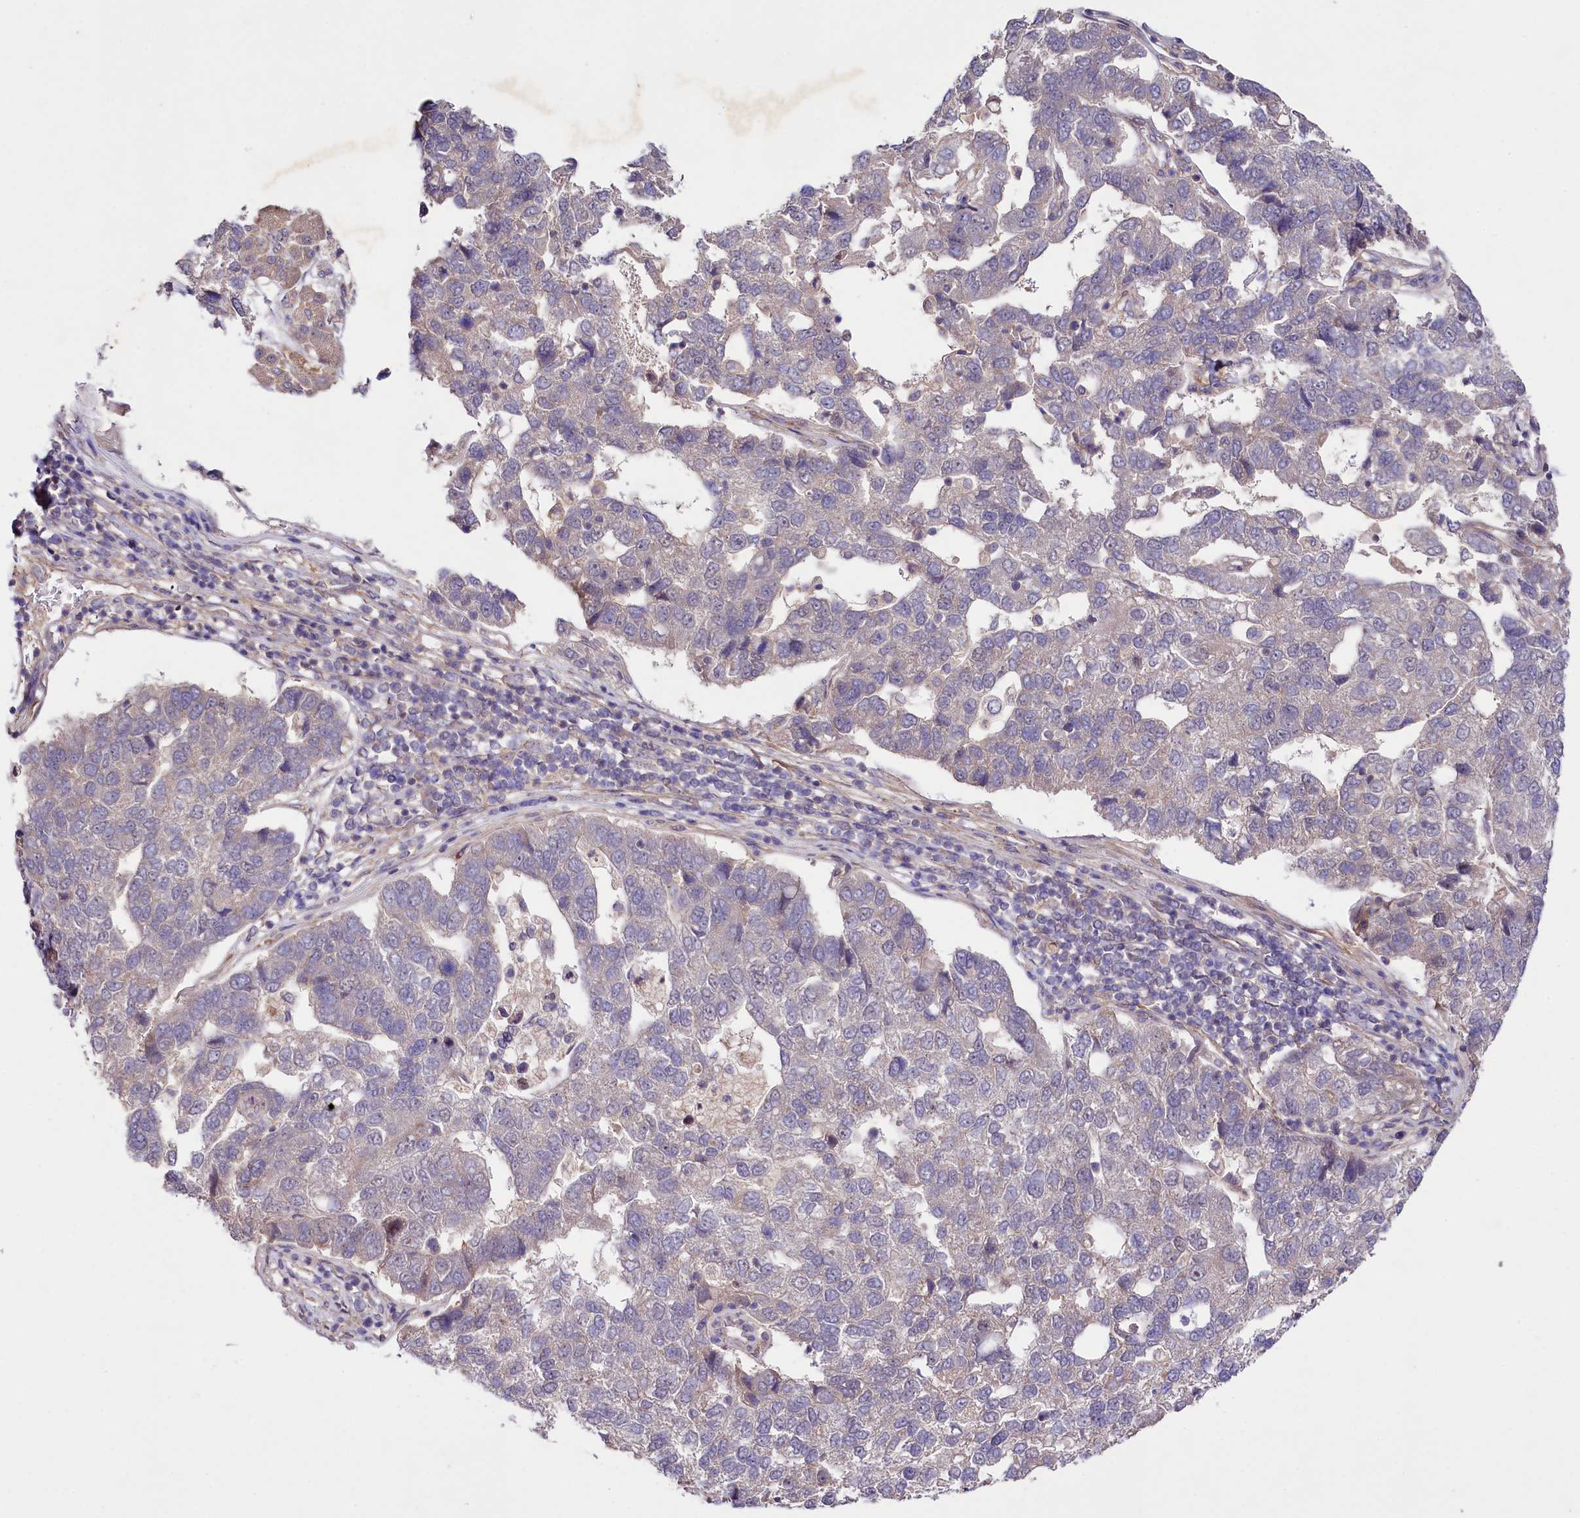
{"staining": {"intensity": "weak", "quantity": "<25%", "location": "cytoplasmic/membranous"}, "tissue": "pancreatic cancer", "cell_type": "Tumor cells", "image_type": "cancer", "snomed": [{"axis": "morphology", "description": "Adenocarcinoma, NOS"}, {"axis": "topography", "description": "Pancreas"}], "caption": "DAB immunohistochemical staining of human pancreatic adenocarcinoma displays no significant positivity in tumor cells. (Immunohistochemistry (ihc), brightfield microscopy, high magnification).", "gene": "PHLDB1", "patient": {"sex": "female", "age": 61}}